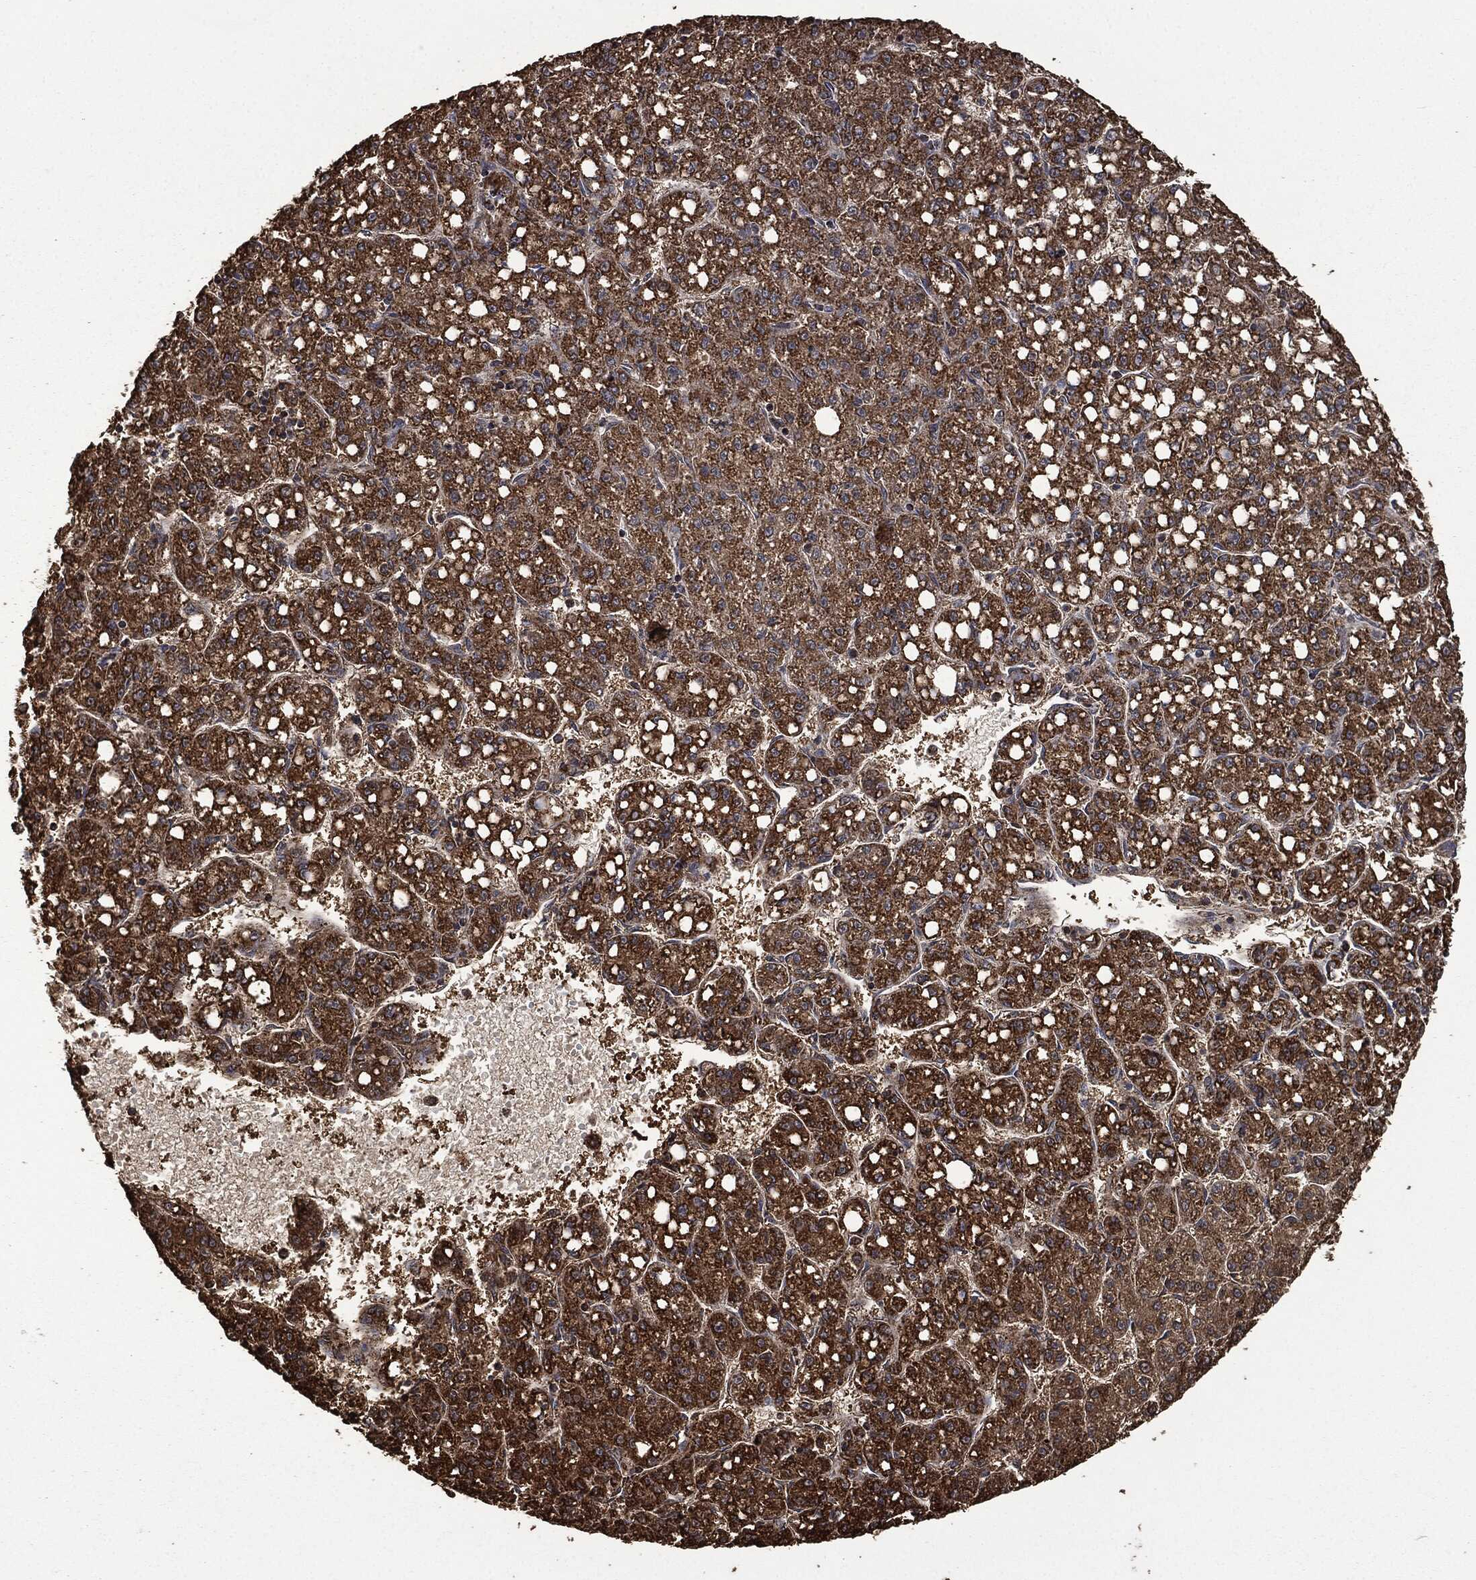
{"staining": {"intensity": "strong", "quantity": ">75%", "location": "cytoplasmic/membranous"}, "tissue": "liver cancer", "cell_type": "Tumor cells", "image_type": "cancer", "snomed": [{"axis": "morphology", "description": "Carcinoma, Hepatocellular, NOS"}, {"axis": "topography", "description": "Liver"}], "caption": "Liver cancer stained for a protein displays strong cytoplasmic/membranous positivity in tumor cells.", "gene": "LIG3", "patient": {"sex": "female", "age": 65}}